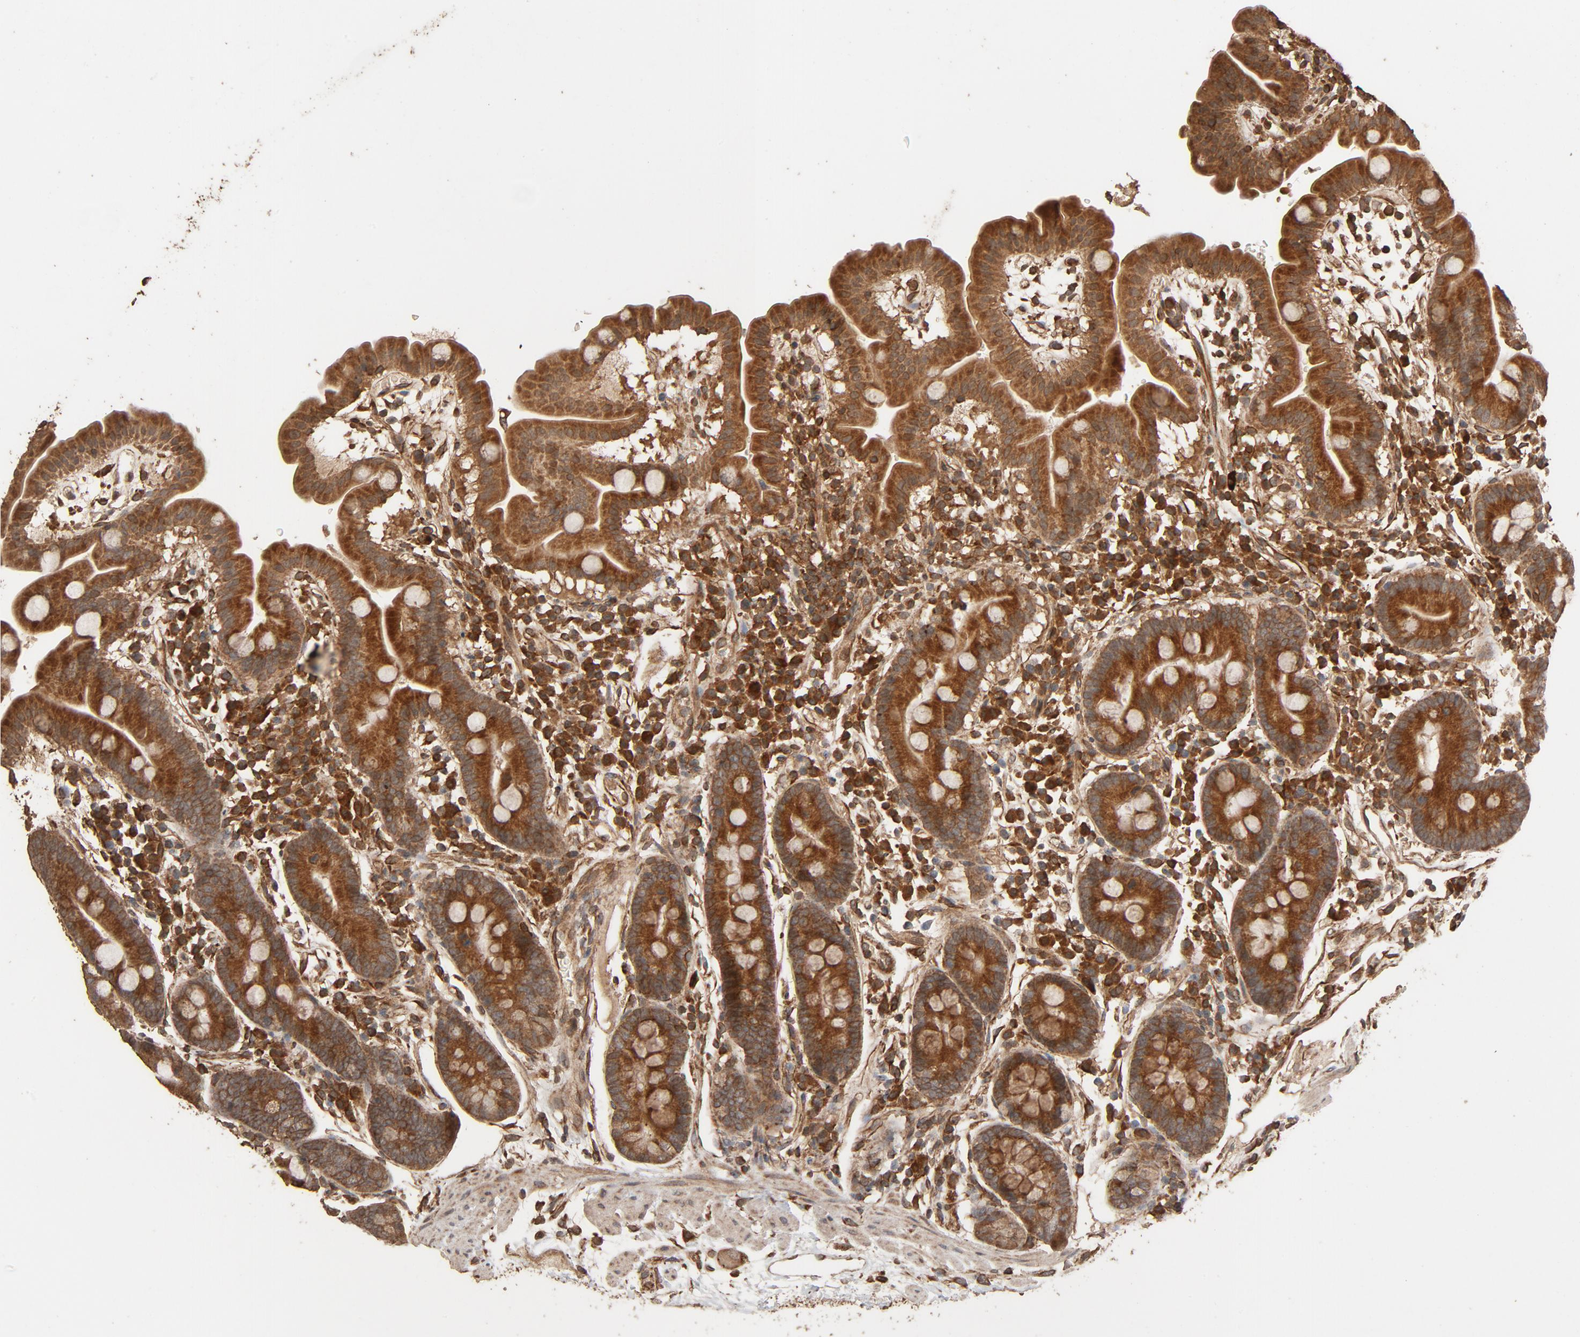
{"staining": {"intensity": "strong", "quantity": "25%-75%", "location": "cytoplasmic/membranous"}, "tissue": "duodenum", "cell_type": "Glandular cells", "image_type": "normal", "snomed": [{"axis": "morphology", "description": "Normal tissue, NOS"}, {"axis": "topography", "description": "Duodenum"}], "caption": "Immunohistochemical staining of unremarkable duodenum shows high levels of strong cytoplasmic/membranous positivity in about 25%-75% of glandular cells.", "gene": "RPS6KA6", "patient": {"sex": "male", "age": 50}}